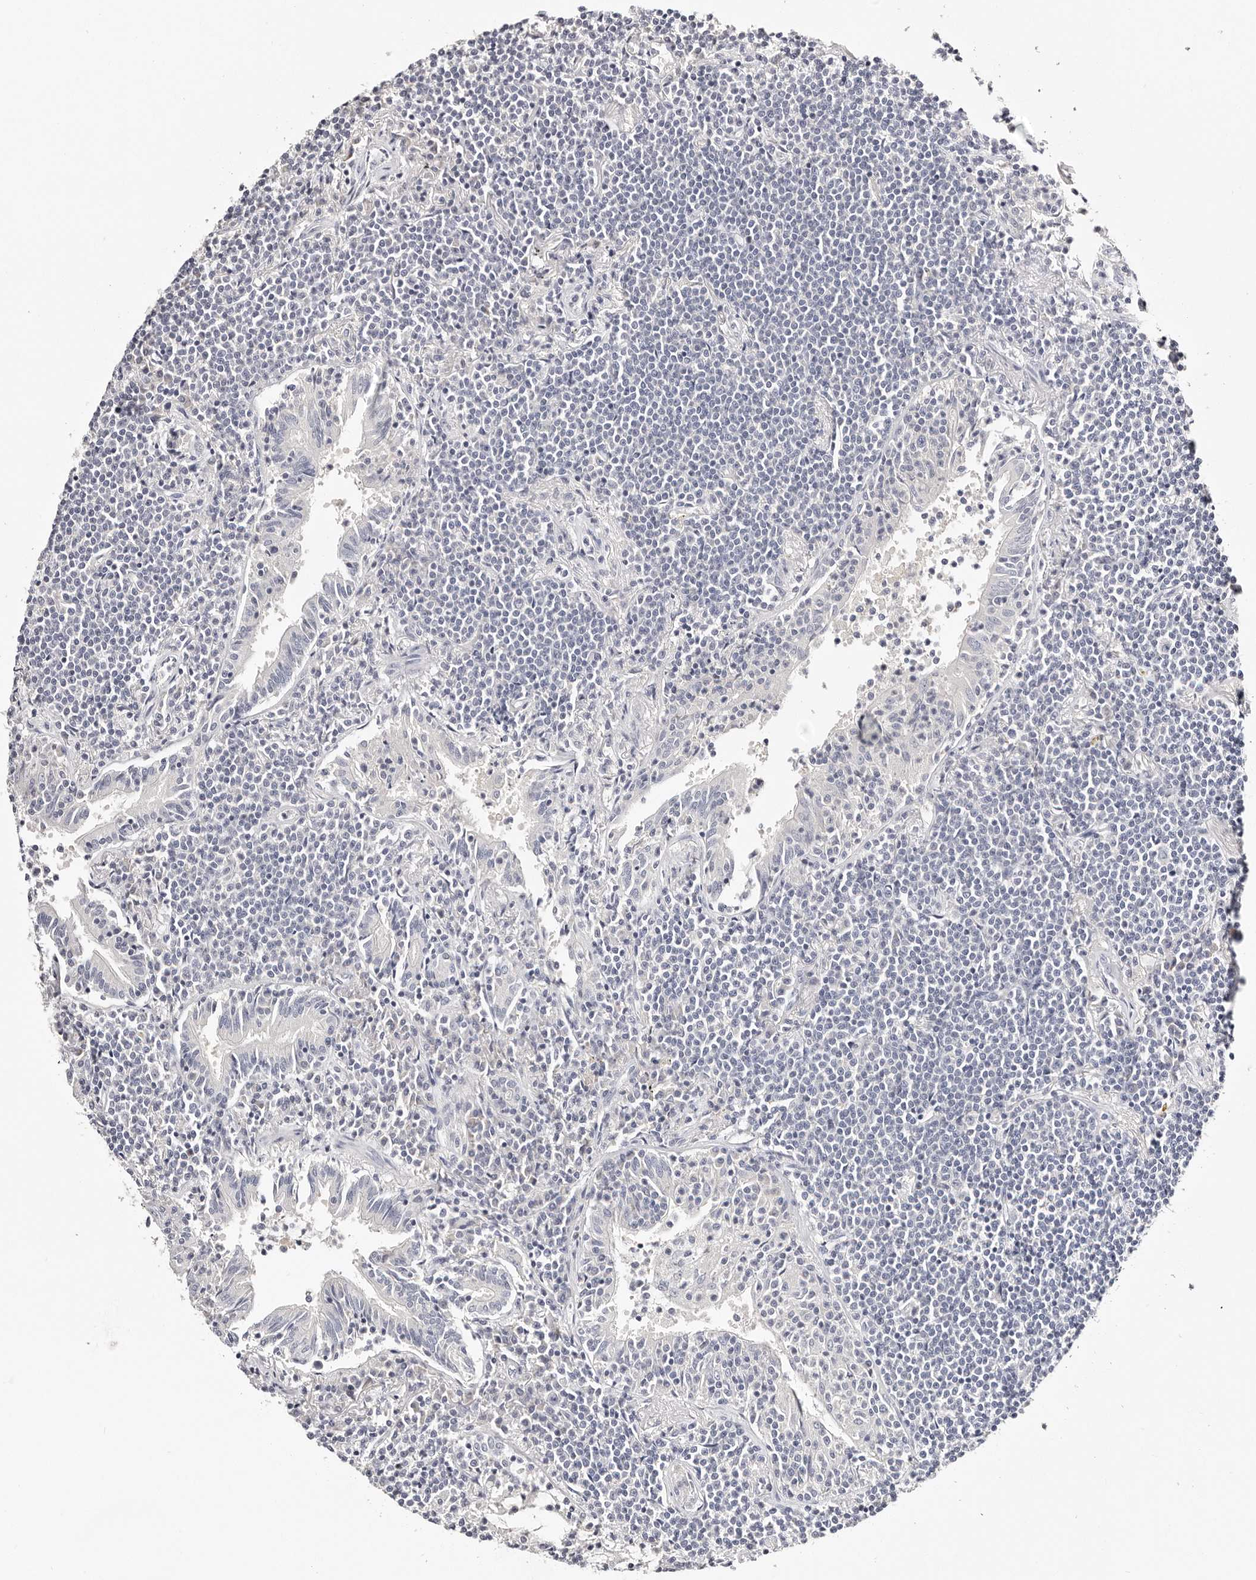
{"staining": {"intensity": "negative", "quantity": "none", "location": "none"}, "tissue": "lymphoma", "cell_type": "Tumor cells", "image_type": "cancer", "snomed": [{"axis": "morphology", "description": "Malignant lymphoma, non-Hodgkin's type, Low grade"}, {"axis": "topography", "description": "Lung"}], "caption": "A high-resolution photomicrograph shows IHC staining of malignant lymphoma, non-Hodgkin's type (low-grade), which reveals no significant positivity in tumor cells.", "gene": "ROM1", "patient": {"sex": "female", "age": 71}}